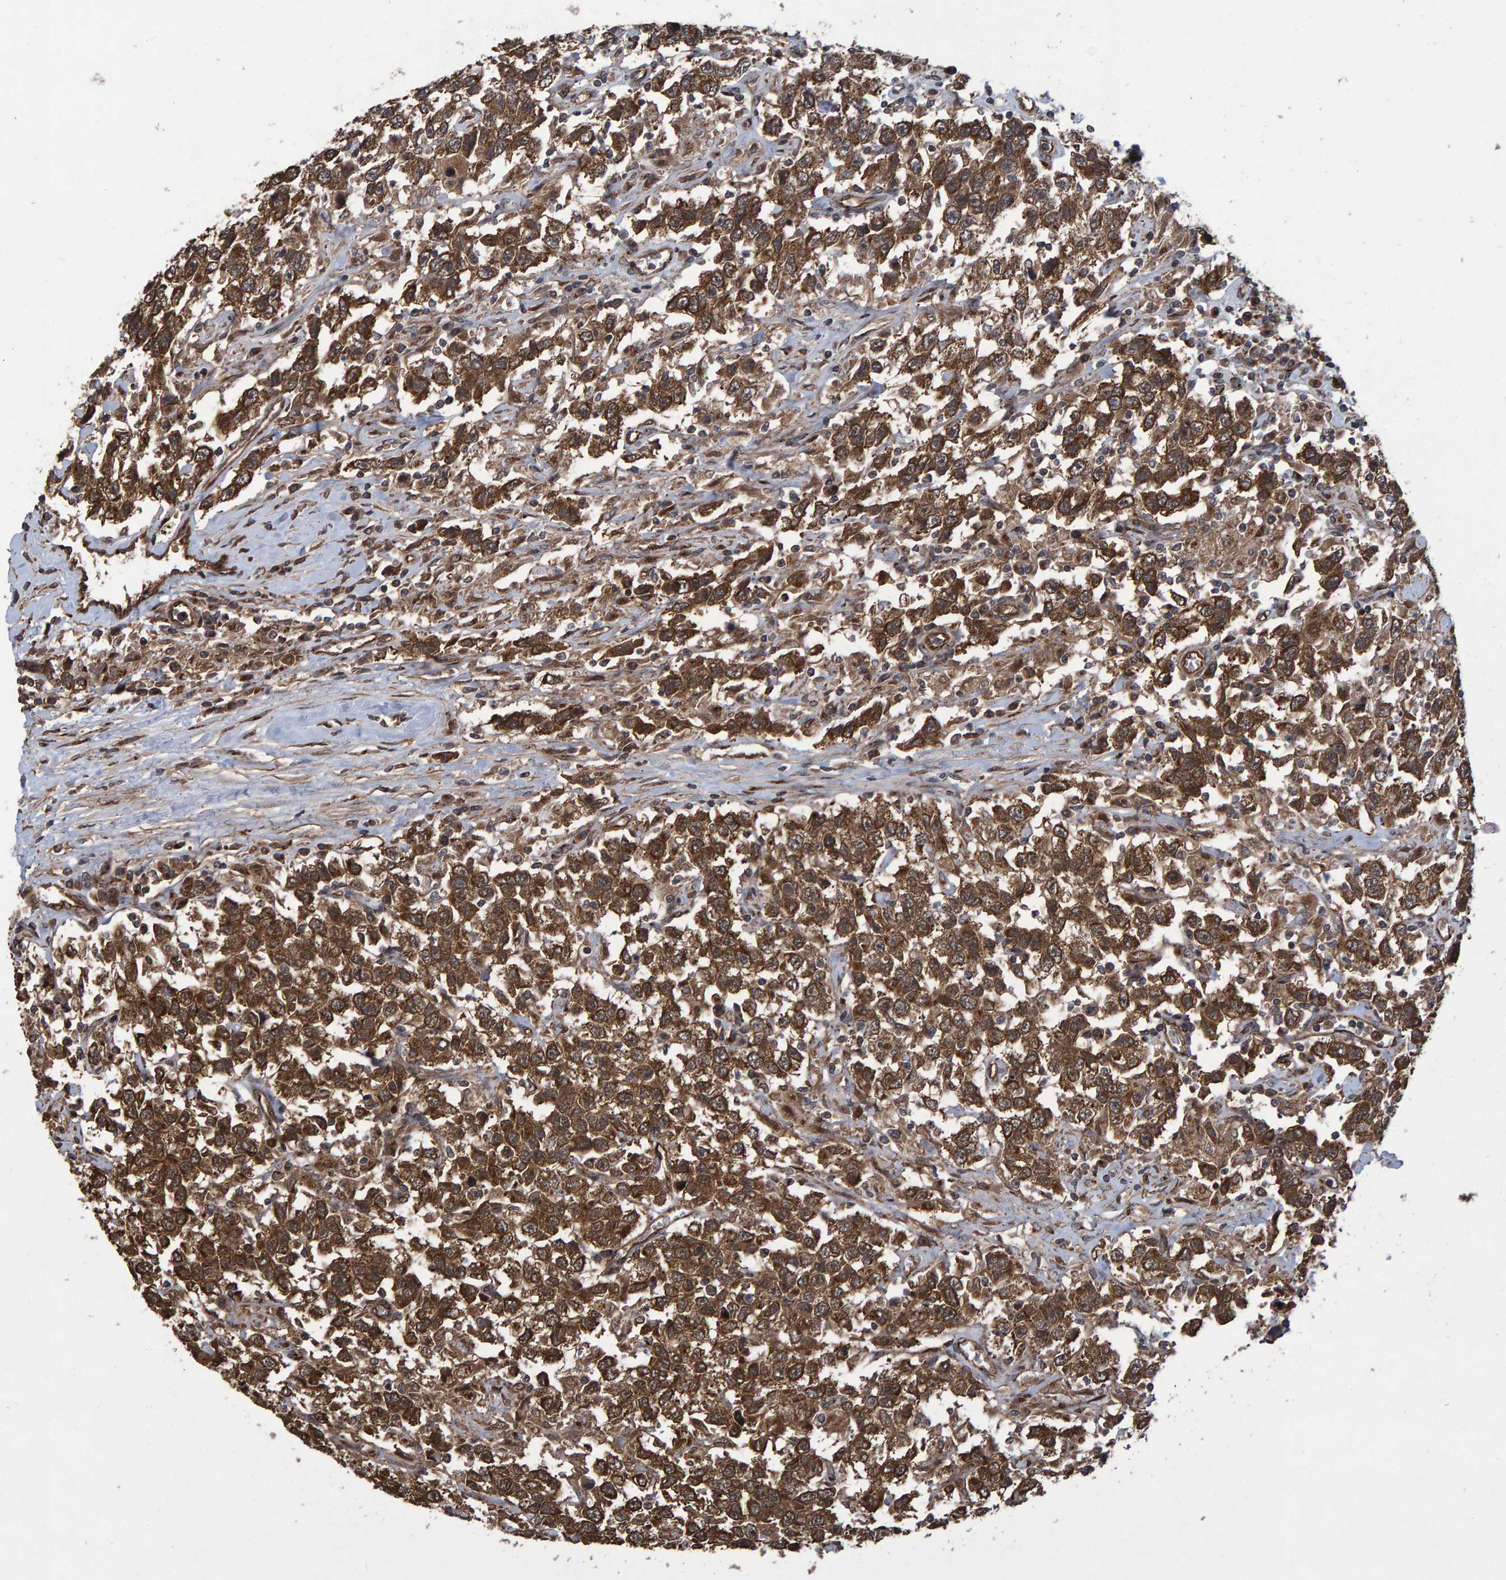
{"staining": {"intensity": "strong", "quantity": ">75%", "location": "cytoplasmic/membranous"}, "tissue": "testis cancer", "cell_type": "Tumor cells", "image_type": "cancer", "snomed": [{"axis": "morphology", "description": "Seminoma, NOS"}, {"axis": "topography", "description": "Testis"}], "caption": "A histopathology image of human testis cancer stained for a protein demonstrates strong cytoplasmic/membranous brown staining in tumor cells.", "gene": "TRIM68", "patient": {"sex": "male", "age": 41}}